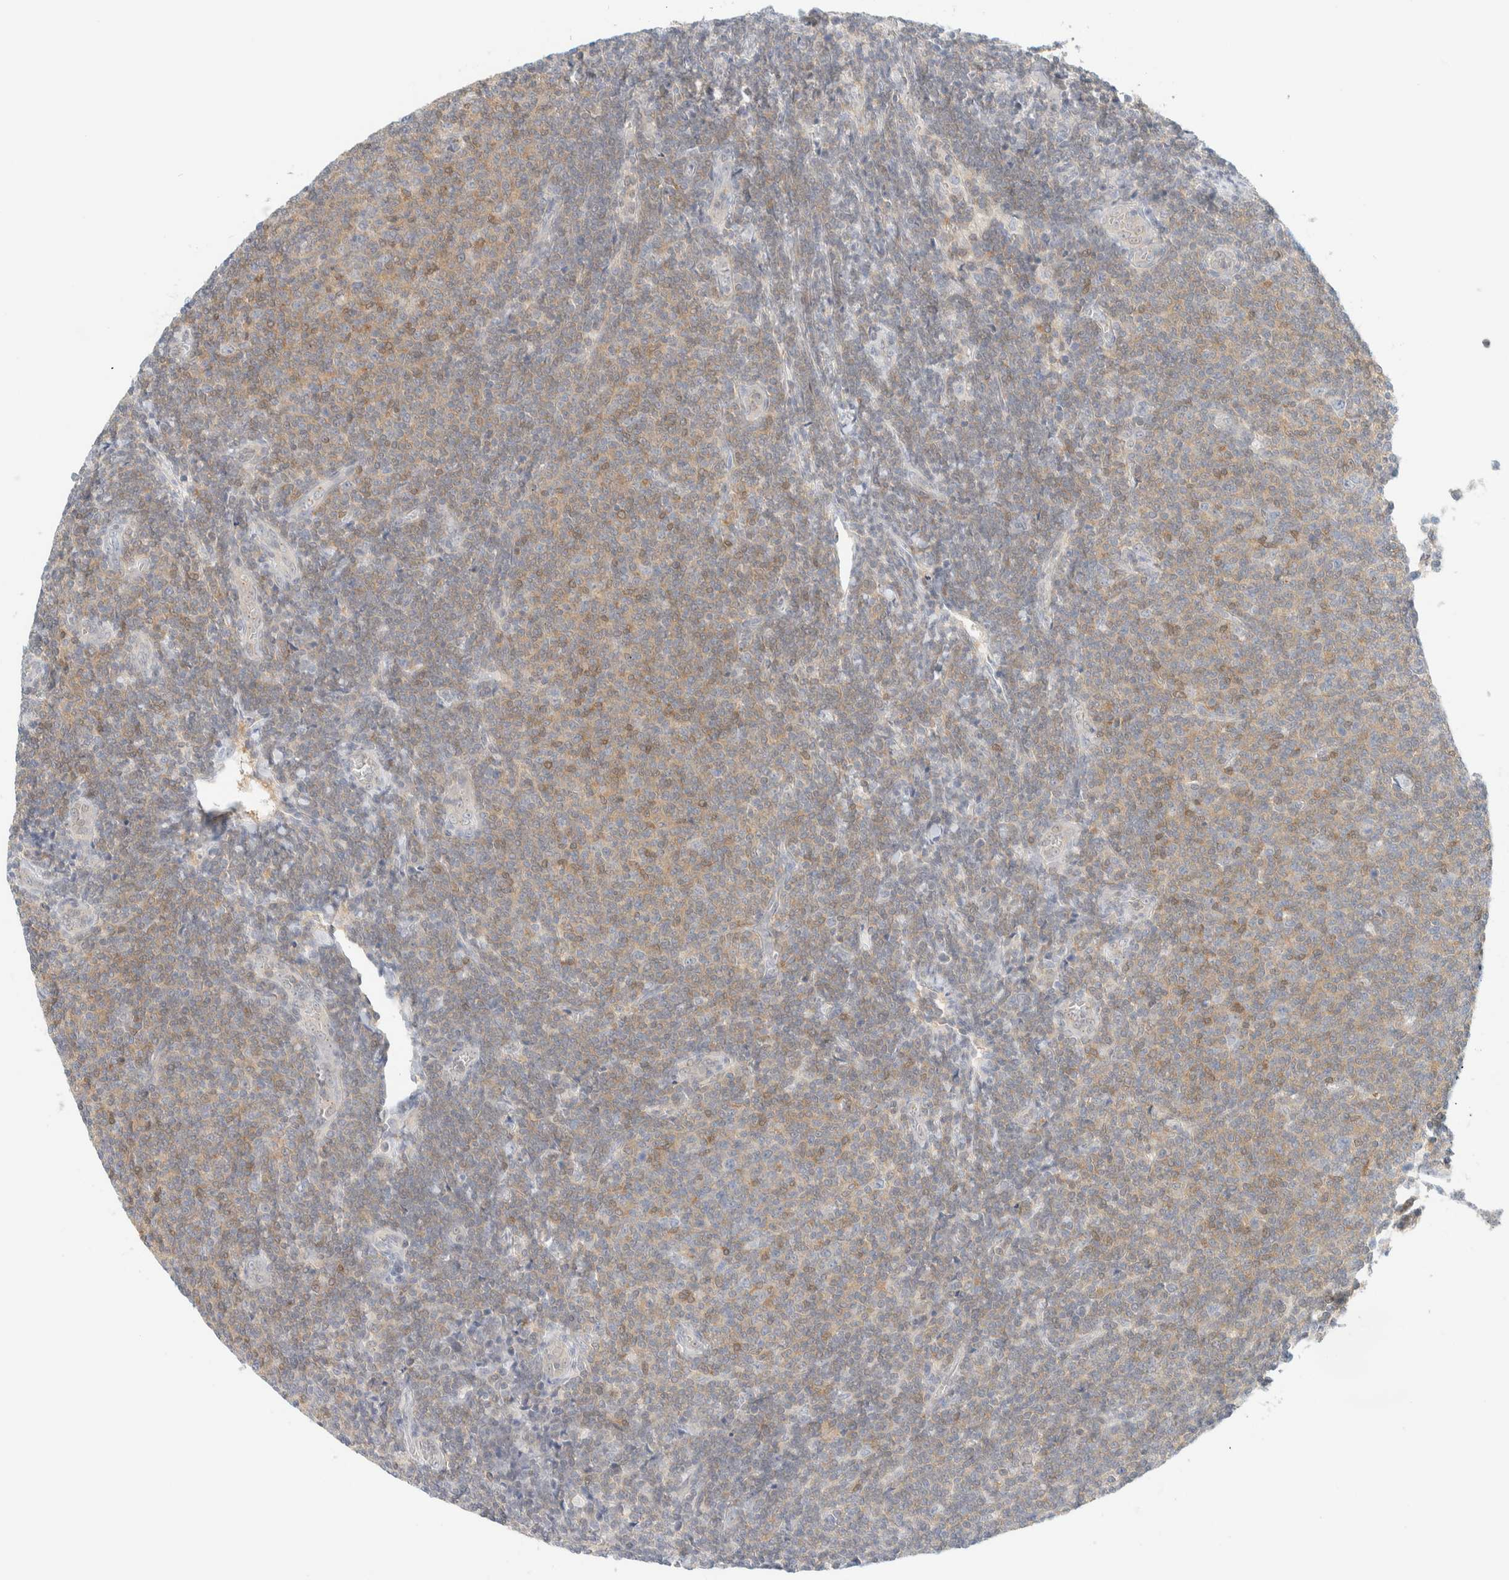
{"staining": {"intensity": "moderate", "quantity": "25%-75%", "location": "cytoplasmic/membranous"}, "tissue": "lymphoma", "cell_type": "Tumor cells", "image_type": "cancer", "snomed": [{"axis": "morphology", "description": "Malignant lymphoma, non-Hodgkin's type, Low grade"}, {"axis": "topography", "description": "Lymph node"}], "caption": "Protein expression analysis of lymphoma reveals moderate cytoplasmic/membranous staining in approximately 25%-75% of tumor cells. Immunohistochemistry (ihc) stains the protein in brown and the nuclei are stained blue.", "gene": "PCYT2", "patient": {"sex": "male", "age": 66}}